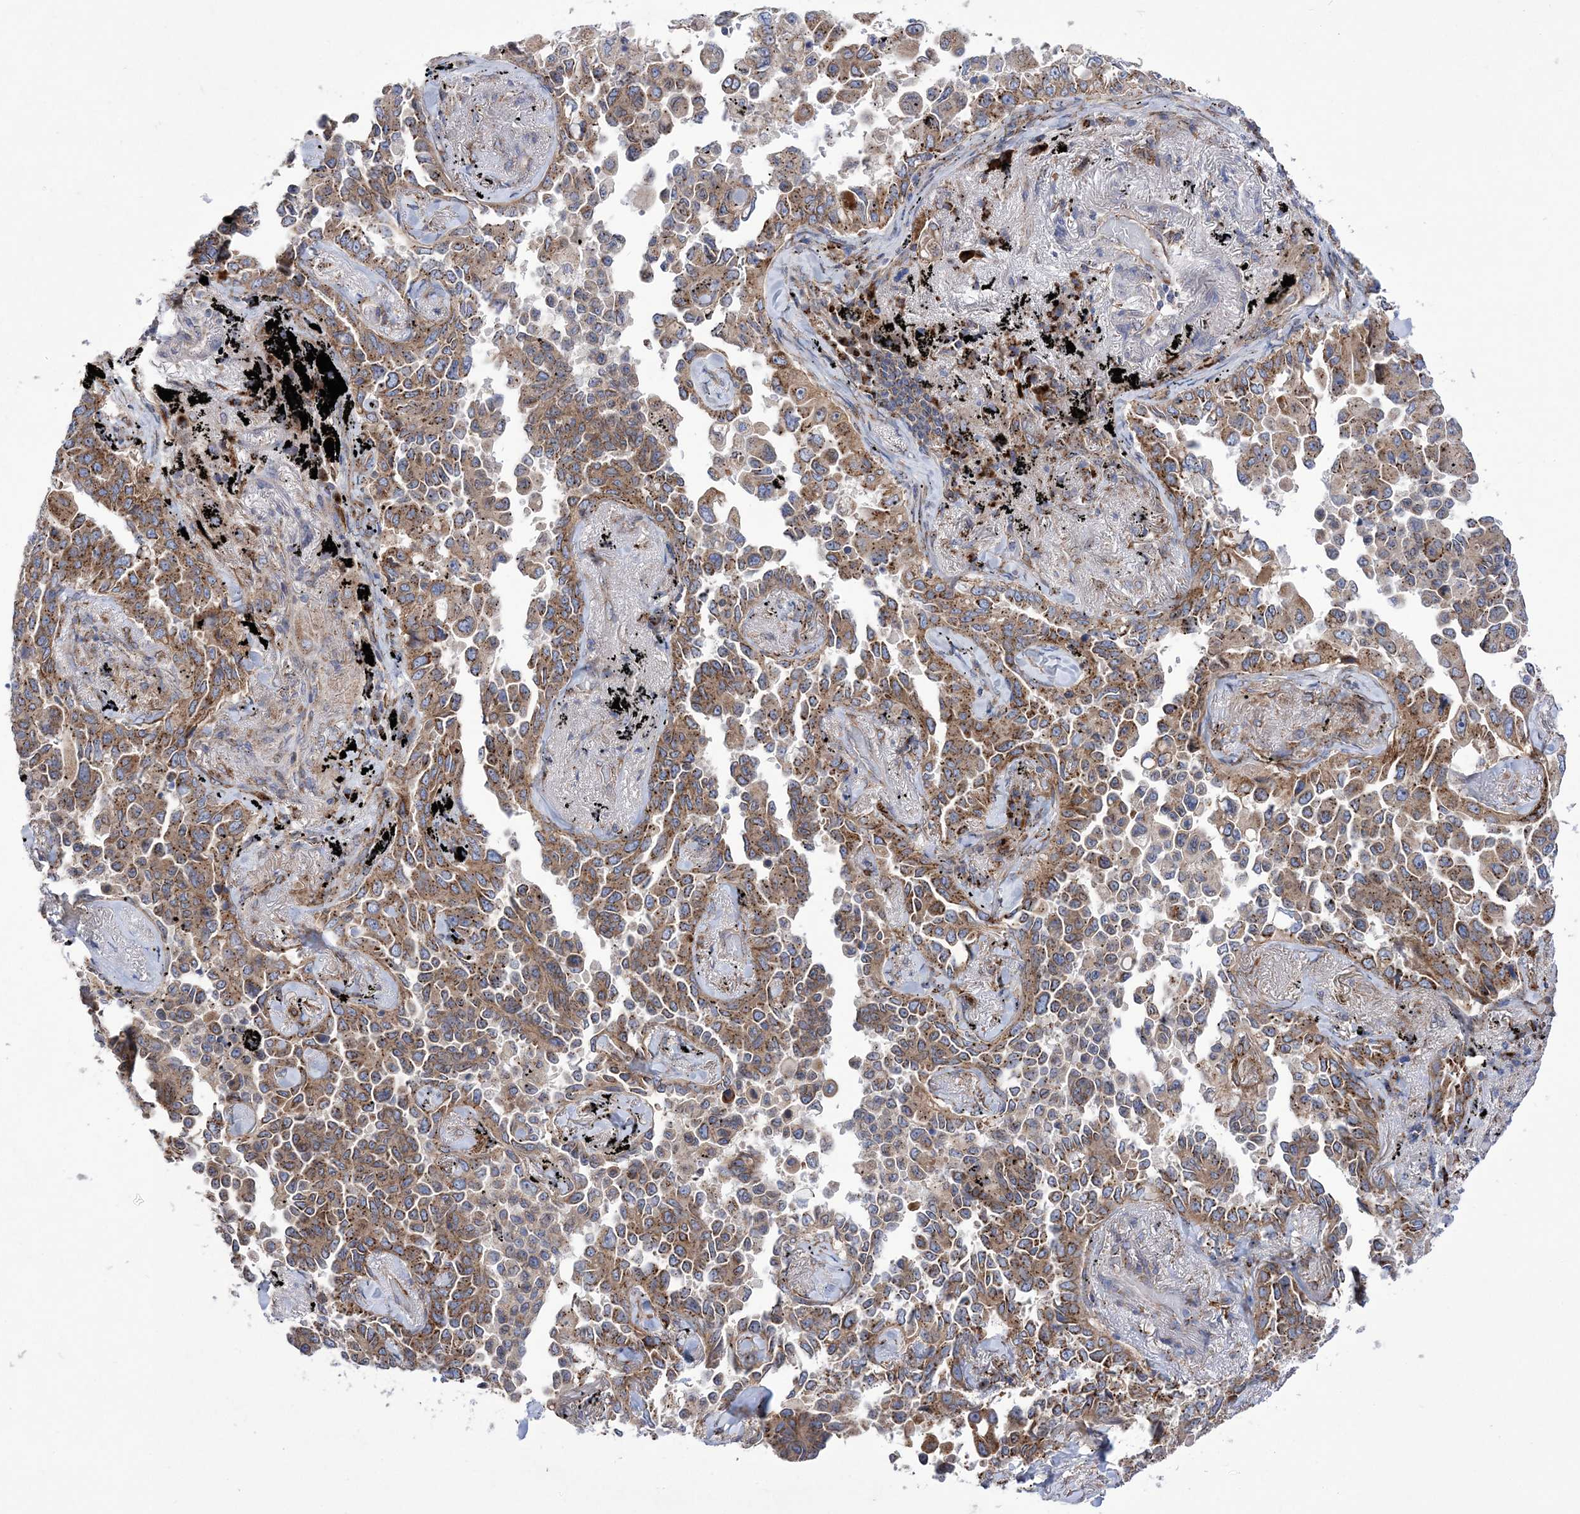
{"staining": {"intensity": "moderate", "quantity": ">75%", "location": "cytoplasmic/membranous"}, "tissue": "lung cancer", "cell_type": "Tumor cells", "image_type": "cancer", "snomed": [{"axis": "morphology", "description": "Adenocarcinoma, NOS"}, {"axis": "topography", "description": "Lung"}], "caption": "Immunohistochemistry (IHC) (DAB (3,3'-diaminobenzidine)) staining of lung adenocarcinoma shows moderate cytoplasmic/membranous protein expression in approximately >75% of tumor cells. Nuclei are stained in blue.", "gene": "COPB2", "patient": {"sex": "female", "age": 67}}